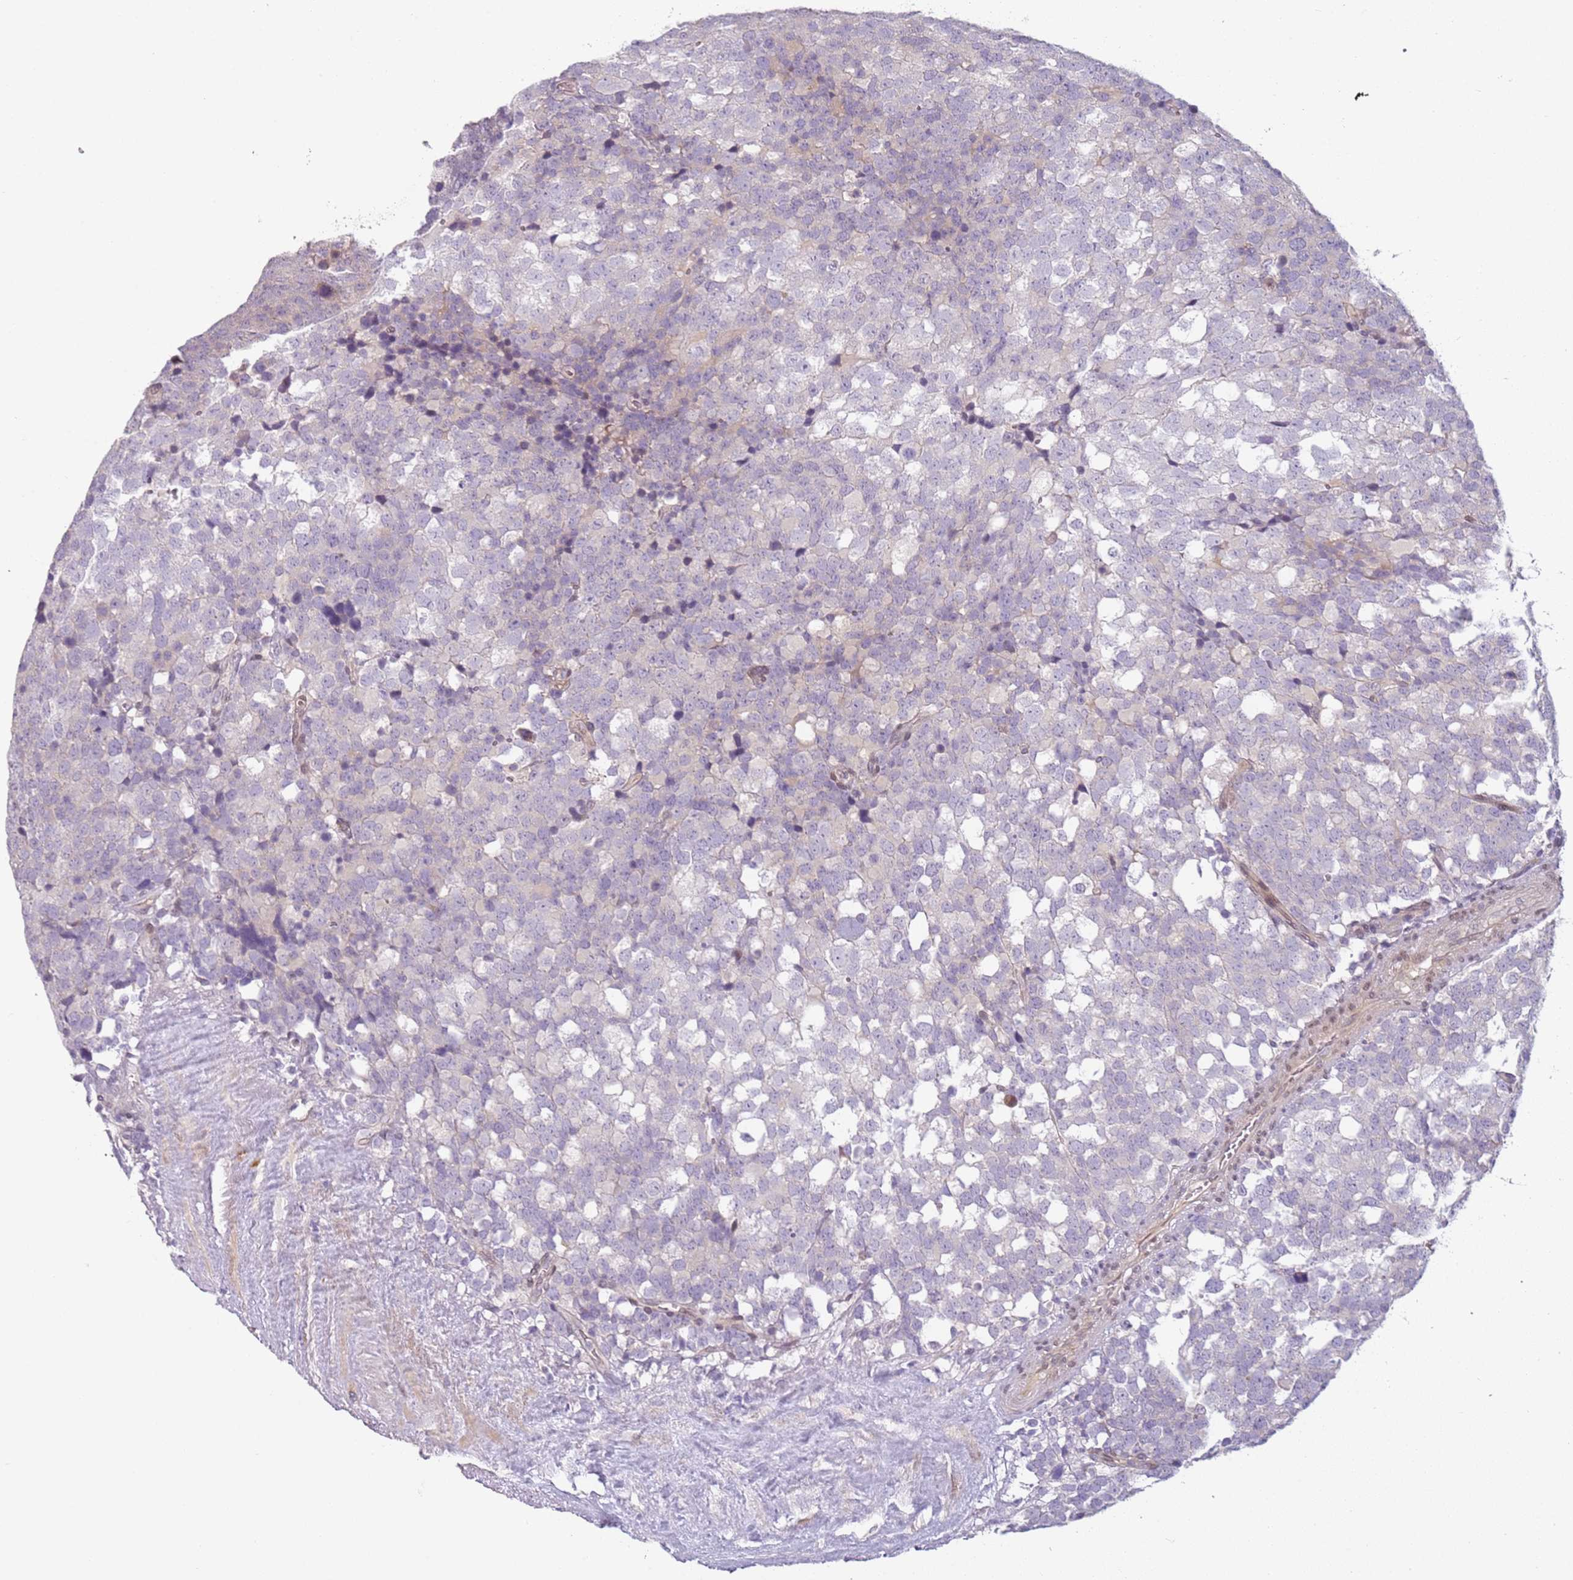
{"staining": {"intensity": "negative", "quantity": "none", "location": "none"}, "tissue": "testis cancer", "cell_type": "Tumor cells", "image_type": "cancer", "snomed": [{"axis": "morphology", "description": "Seminoma, NOS"}, {"axis": "topography", "description": "Testis"}], "caption": "Protein analysis of seminoma (testis) reveals no significant staining in tumor cells.", "gene": "DEFB116", "patient": {"sex": "male", "age": 71}}